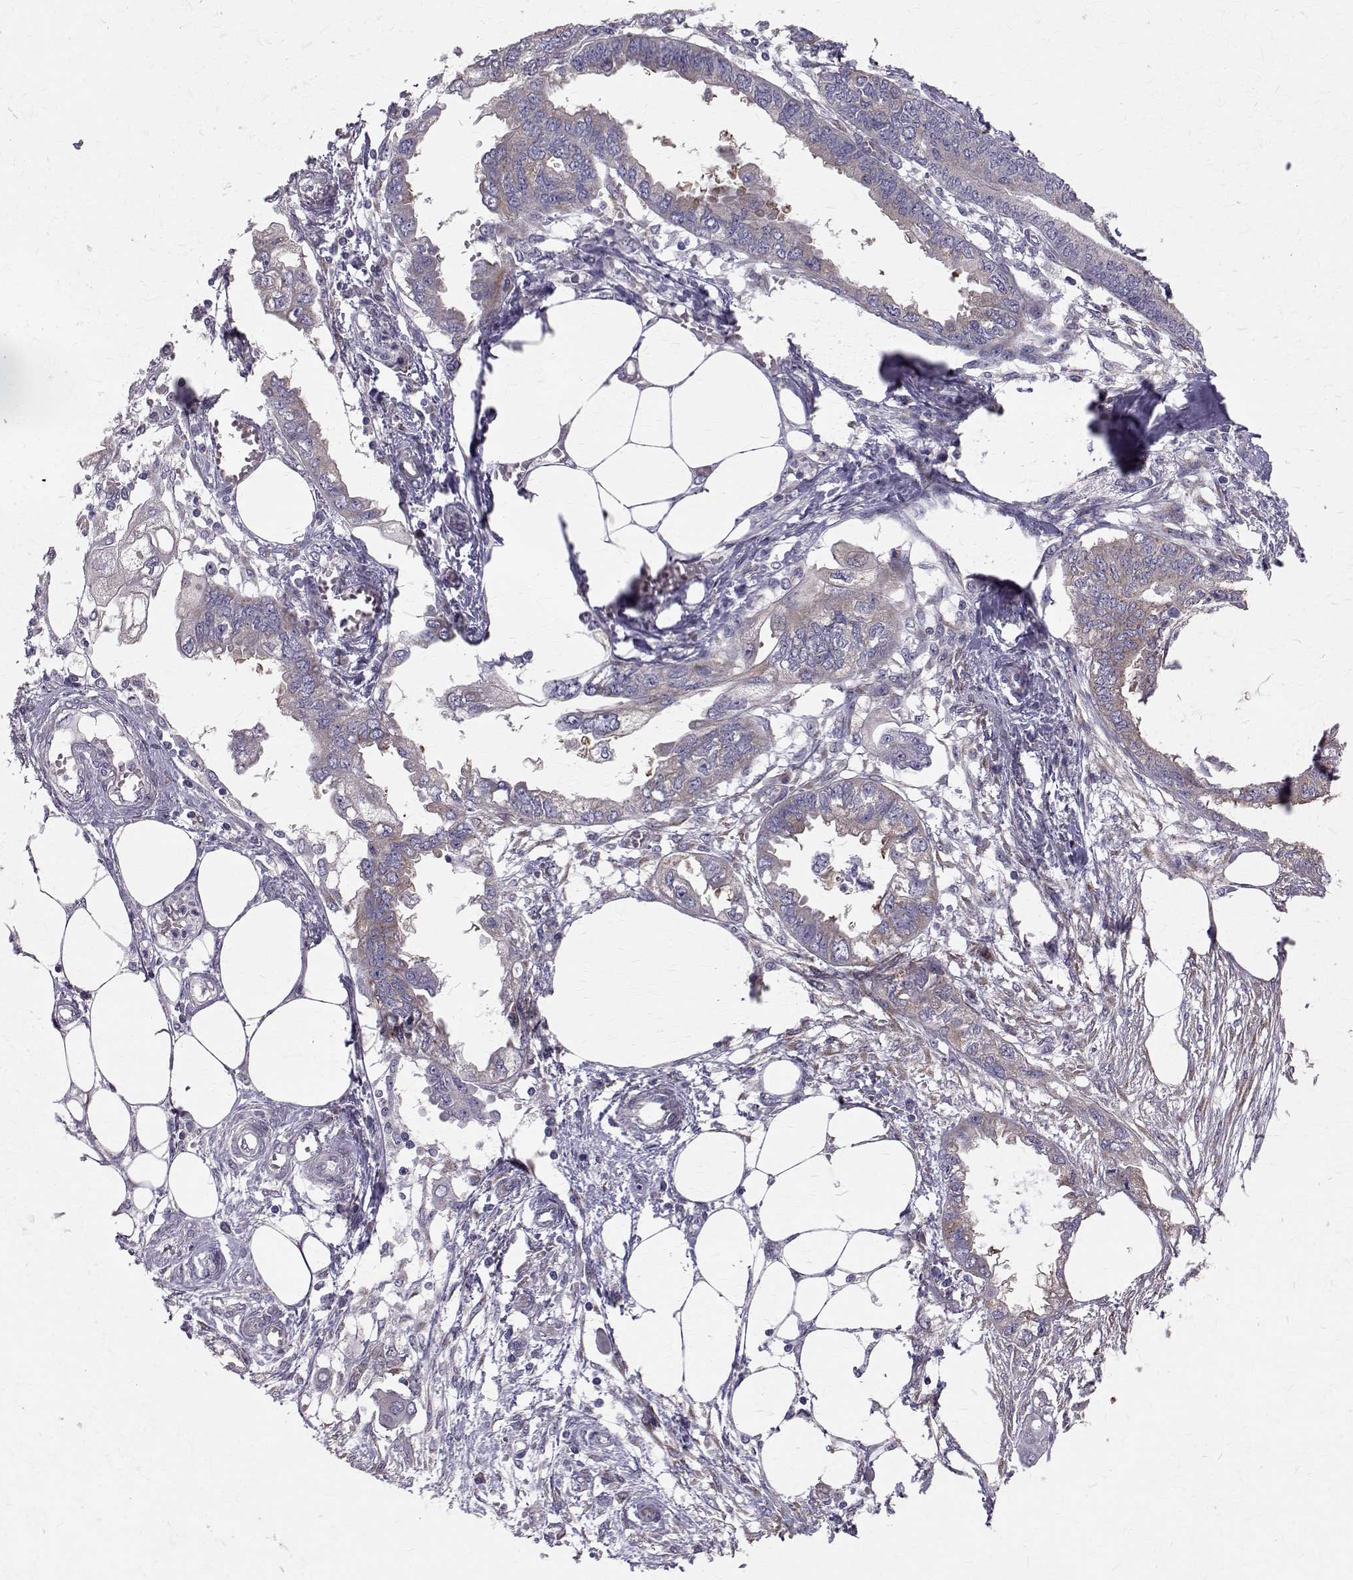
{"staining": {"intensity": "weak", "quantity": "25%-75%", "location": "cytoplasmic/membranous"}, "tissue": "endometrial cancer", "cell_type": "Tumor cells", "image_type": "cancer", "snomed": [{"axis": "morphology", "description": "Adenocarcinoma, NOS"}, {"axis": "morphology", "description": "Adenocarcinoma, metastatic, NOS"}, {"axis": "topography", "description": "Adipose tissue"}, {"axis": "topography", "description": "Endometrium"}], "caption": "Protein expression analysis of endometrial metastatic adenocarcinoma shows weak cytoplasmic/membranous positivity in about 25%-75% of tumor cells.", "gene": "ARFGAP1", "patient": {"sex": "female", "age": 67}}